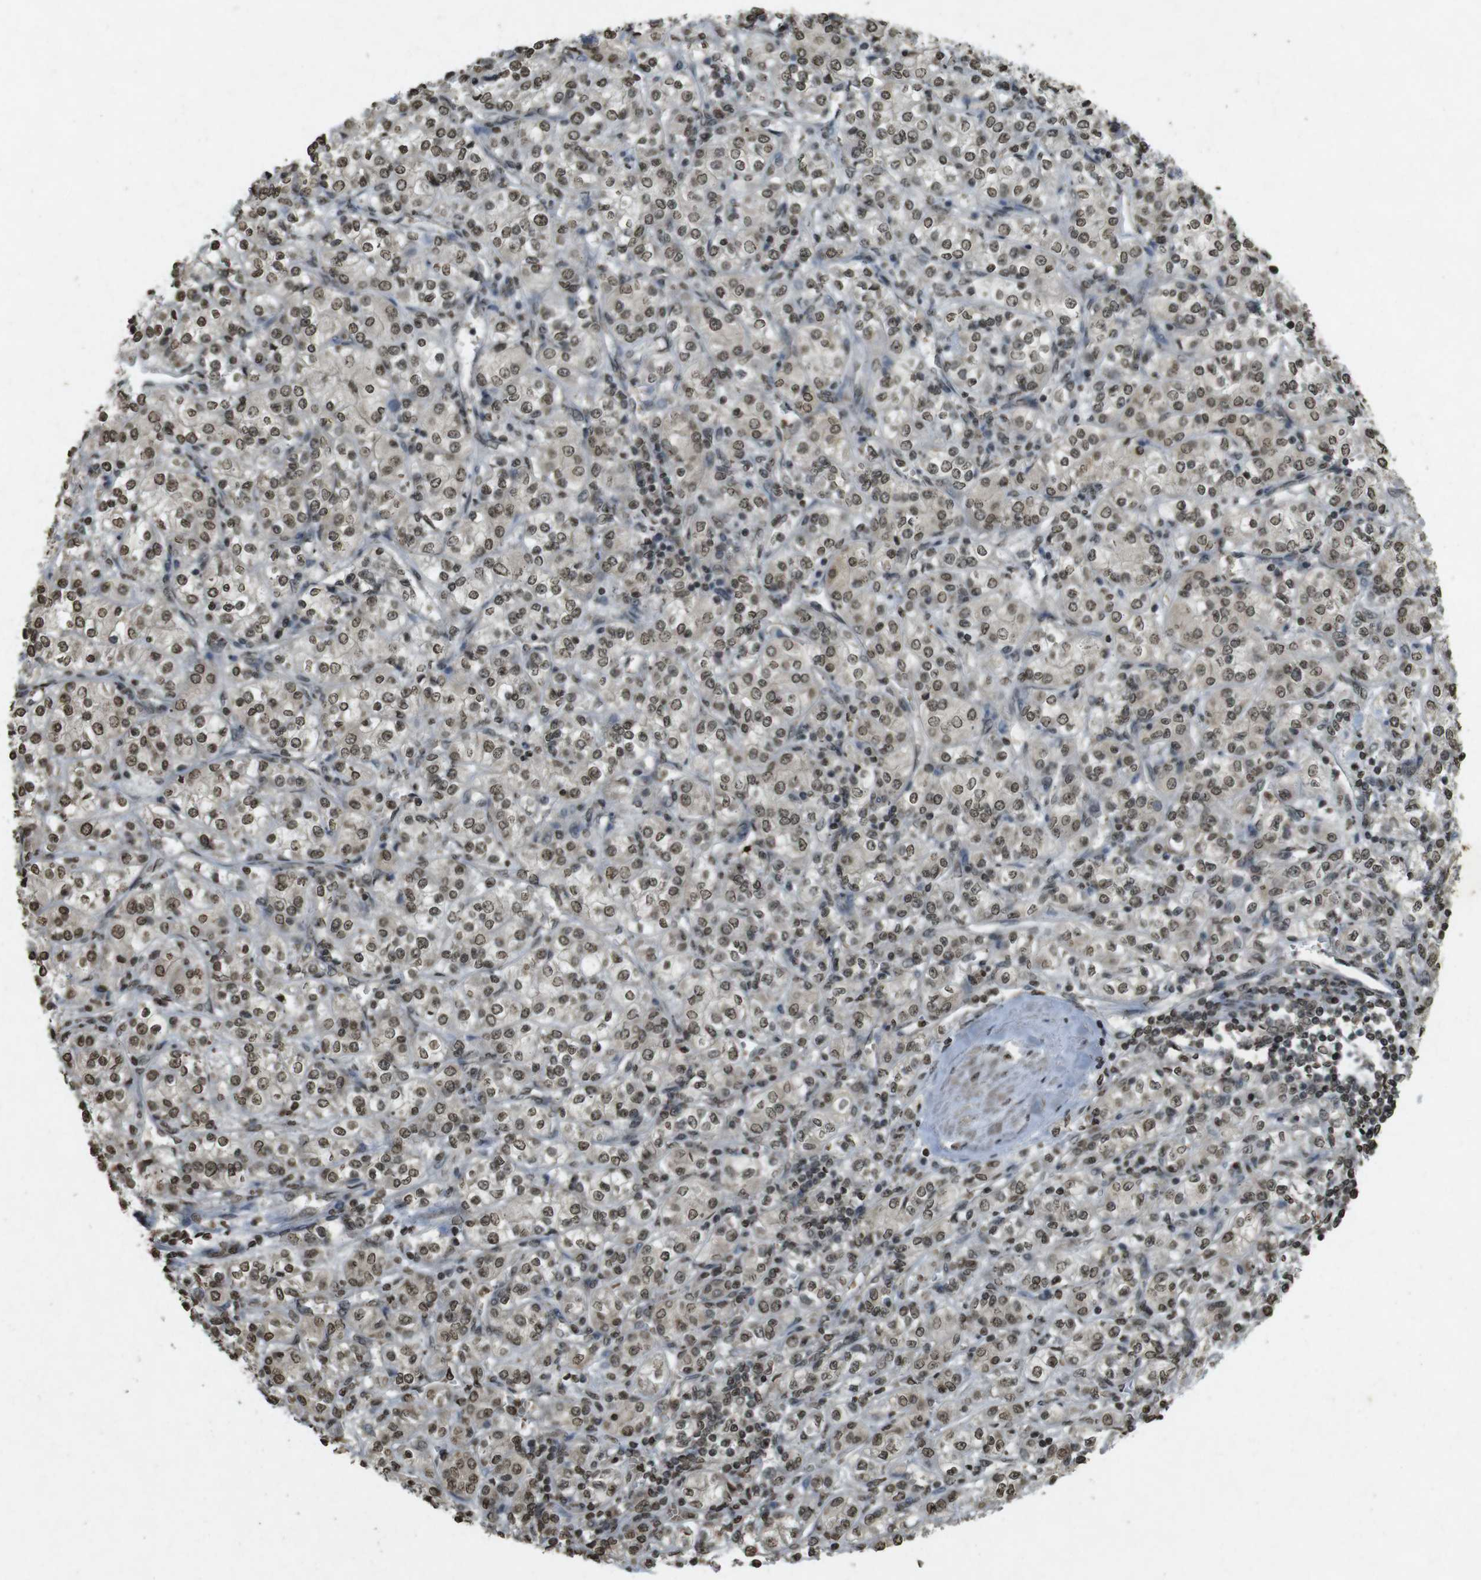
{"staining": {"intensity": "moderate", "quantity": ">75%", "location": "nuclear"}, "tissue": "renal cancer", "cell_type": "Tumor cells", "image_type": "cancer", "snomed": [{"axis": "morphology", "description": "Adenocarcinoma, NOS"}, {"axis": "topography", "description": "Kidney"}], "caption": "This image shows renal cancer (adenocarcinoma) stained with immunohistochemistry to label a protein in brown. The nuclear of tumor cells show moderate positivity for the protein. Nuclei are counter-stained blue.", "gene": "ORC4", "patient": {"sex": "male", "age": 77}}